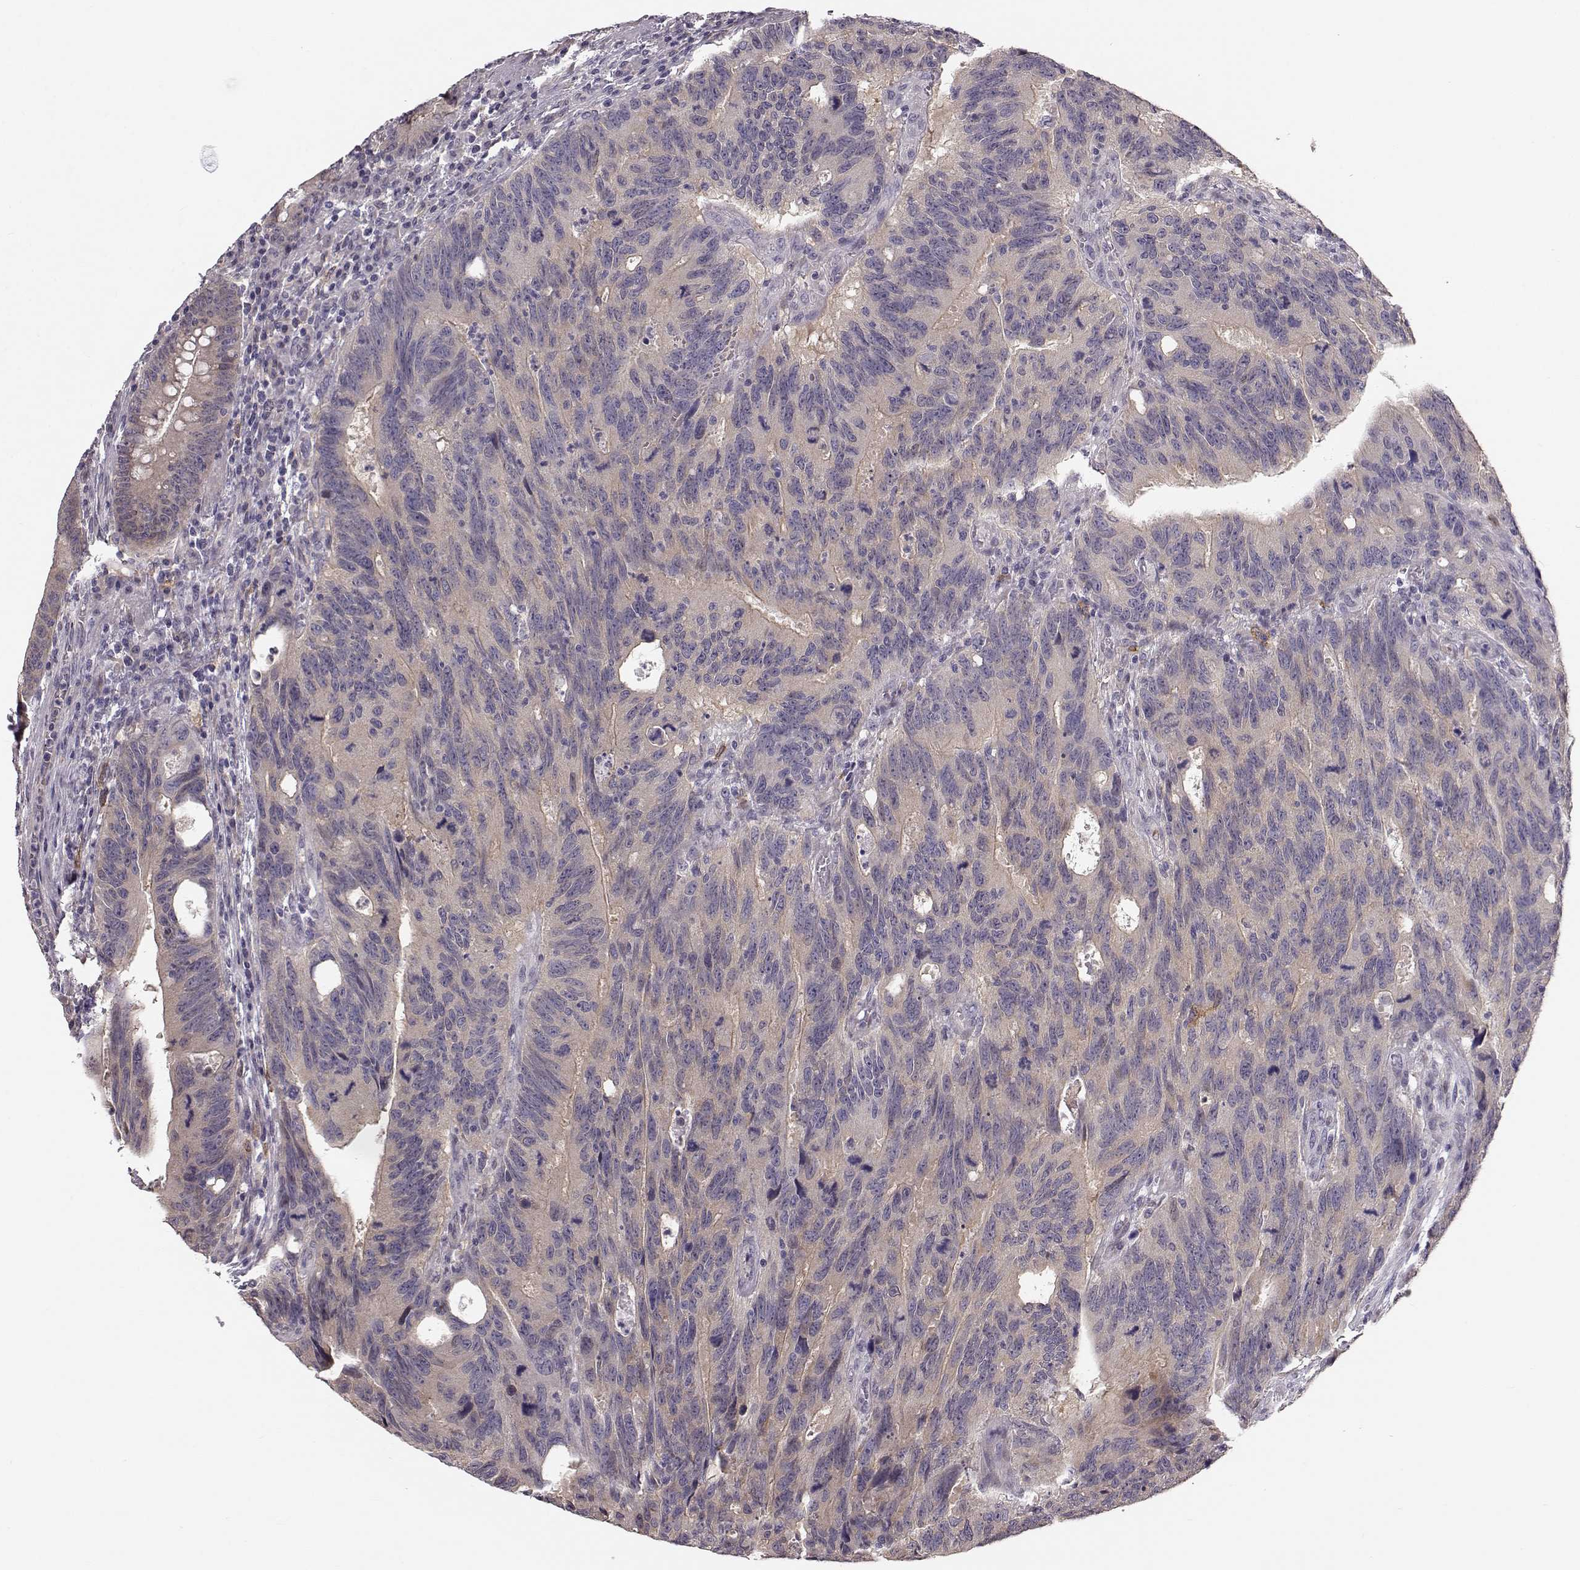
{"staining": {"intensity": "weak", "quantity": "25%-75%", "location": "cytoplasmic/membranous"}, "tissue": "colorectal cancer", "cell_type": "Tumor cells", "image_type": "cancer", "snomed": [{"axis": "morphology", "description": "Adenocarcinoma, NOS"}, {"axis": "topography", "description": "Colon"}], "caption": "Immunohistochemical staining of human adenocarcinoma (colorectal) shows low levels of weak cytoplasmic/membranous protein expression in about 25%-75% of tumor cells.", "gene": "GPR50", "patient": {"sex": "female", "age": 77}}